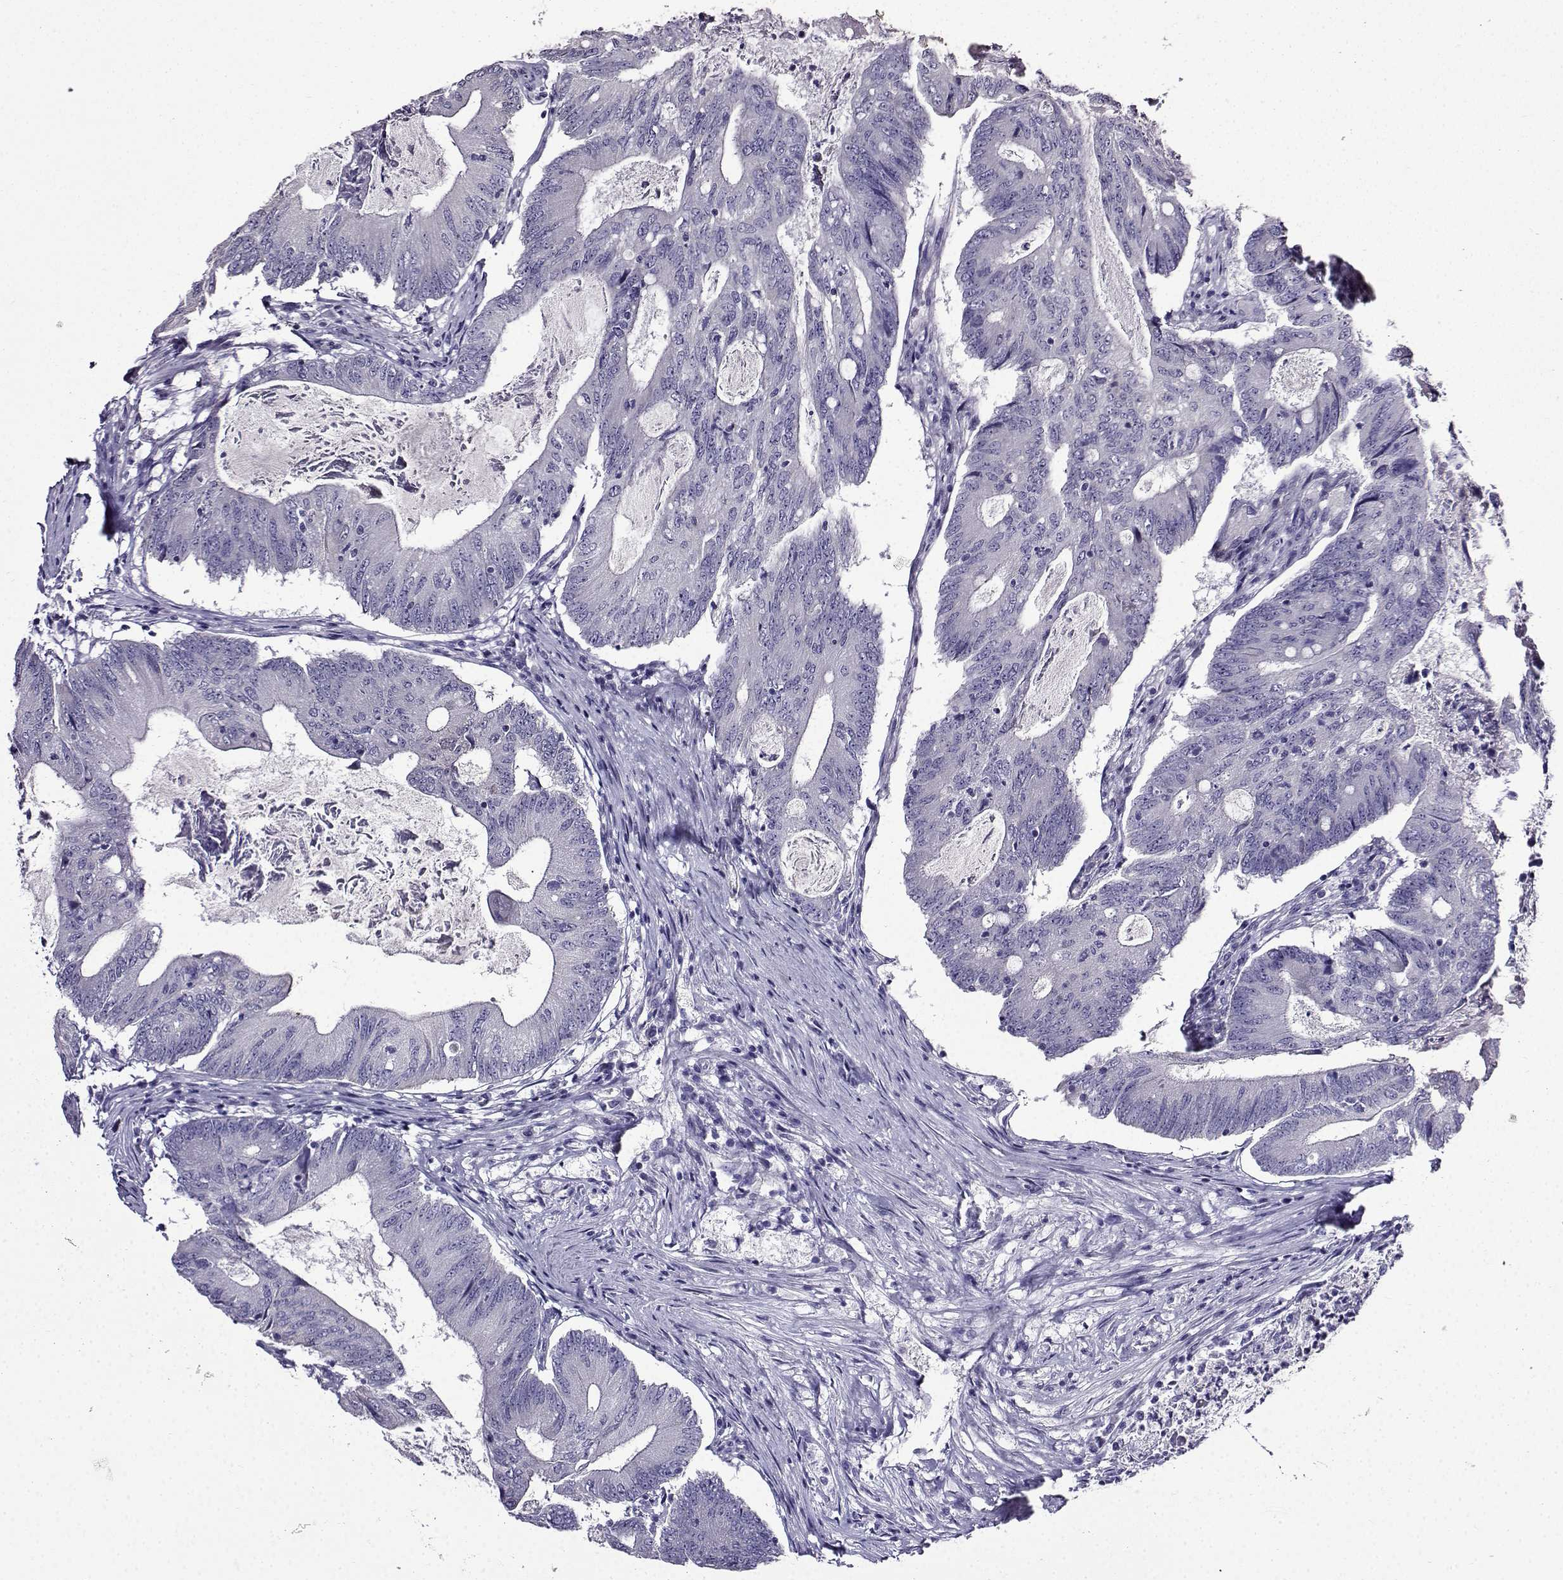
{"staining": {"intensity": "moderate", "quantity": "<25%", "location": "cytoplasmic/membranous"}, "tissue": "colorectal cancer", "cell_type": "Tumor cells", "image_type": "cancer", "snomed": [{"axis": "morphology", "description": "Adenocarcinoma, NOS"}, {"axis": "topography", "description": "Colon"}], "caption": "Immunohistochemistry micrograph of colorectal adenocarcinoma stained for a protein (brown), which reveals low levels of moderate cytoplasmic/membranous expression in approximately <25% of tumor cells.", "gene": "TMEM266", "patient": {"sex": "female", "age": 70}}